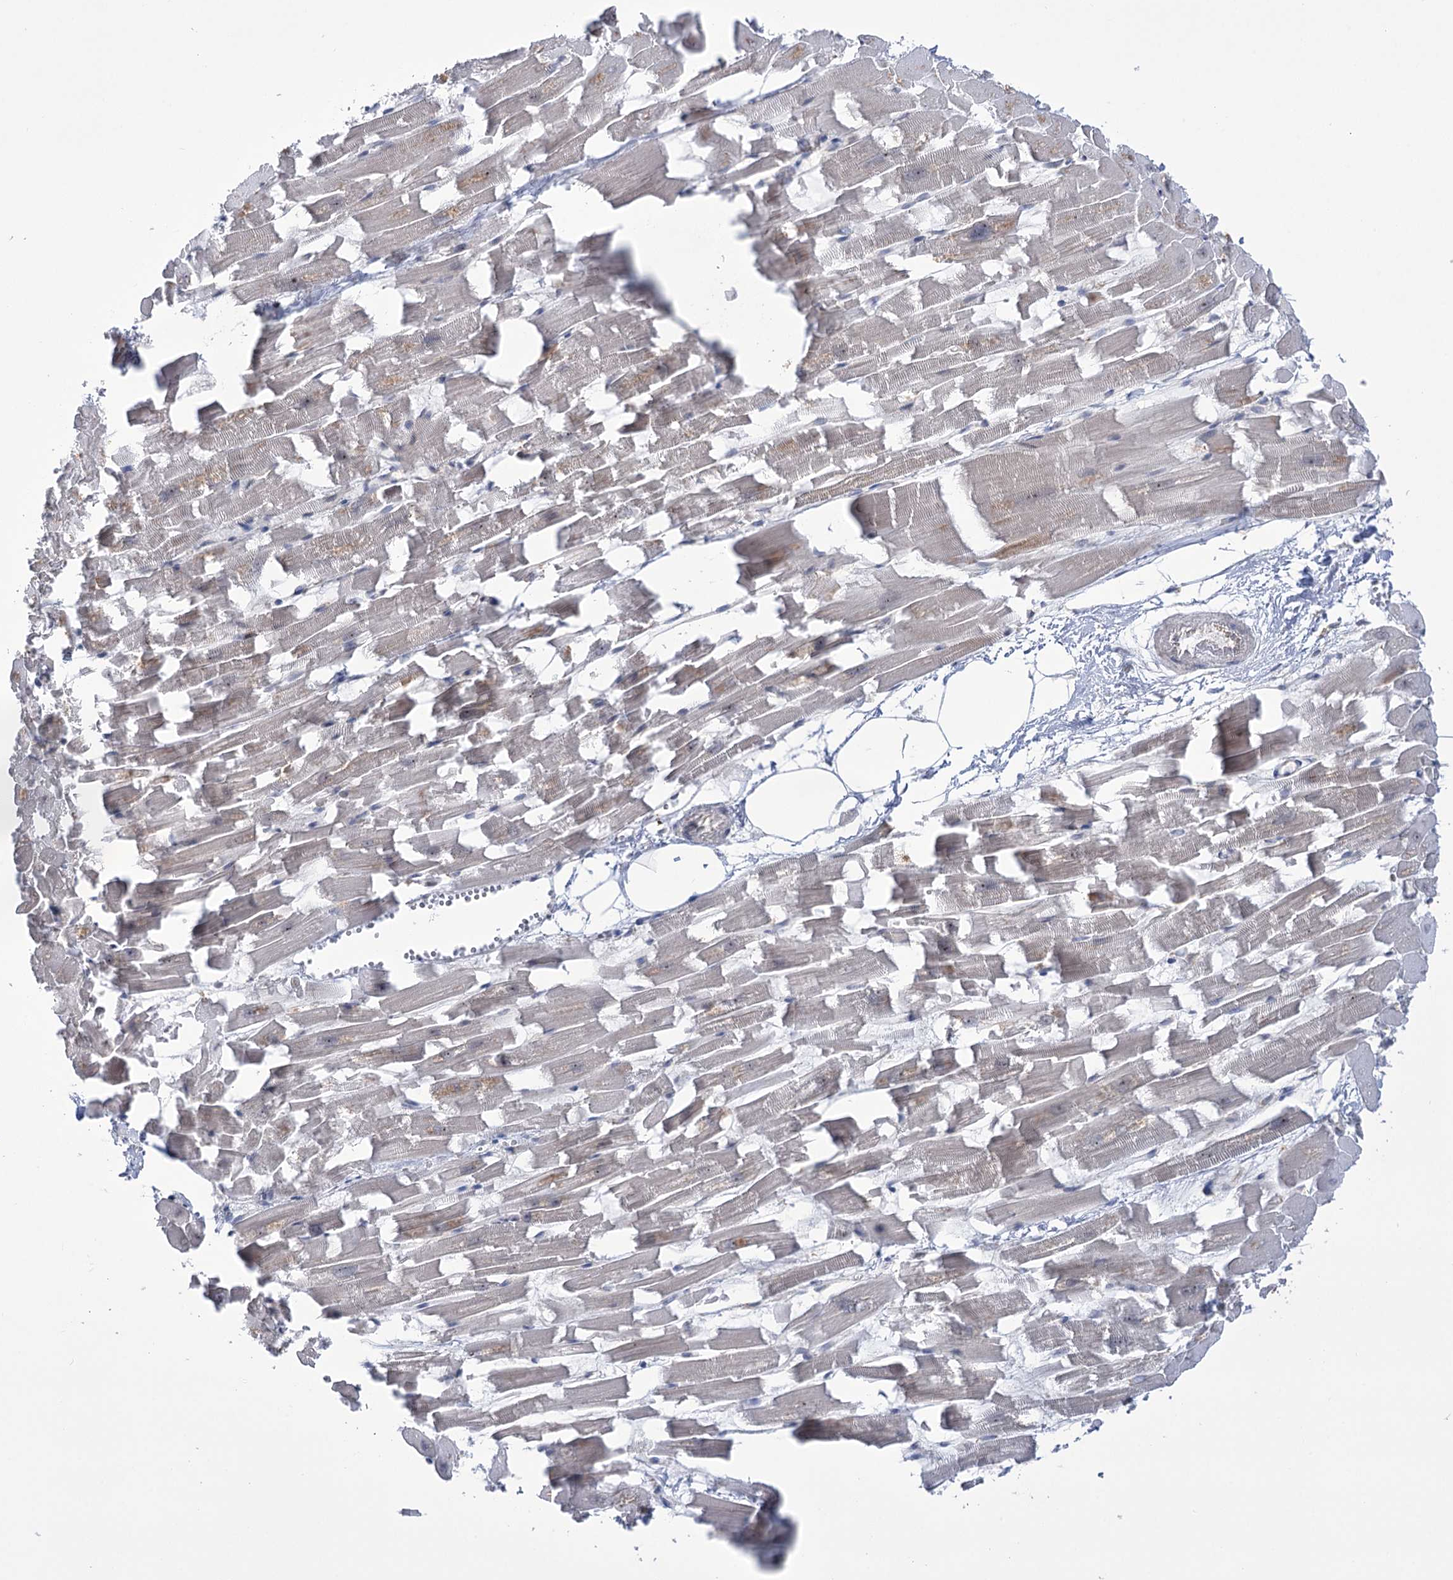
{"staining": {"intensity": "weak", "quantity": "<25%", "location": "cytoplasmic/membranous"}, "tissue": "heart muscle", "cell_type": "Cardiomyocytes", "image_type": "normal", "snomed": [{"axis": "morphology", "description": "Normal tissue, NOS"}, {"axis": "topography", "description": "Heart"}], "caption": "High power microscopy histopathology image of an immunohistochemistry (IHC) histopathology image of normal heart muscle, revealing no significant expression in cardiomyocytes. (DAB IHC visualized using brightfield microscopy, high magnification).", "gene": "ZNF622", "patient": {"sex": "female", "age": 64}}